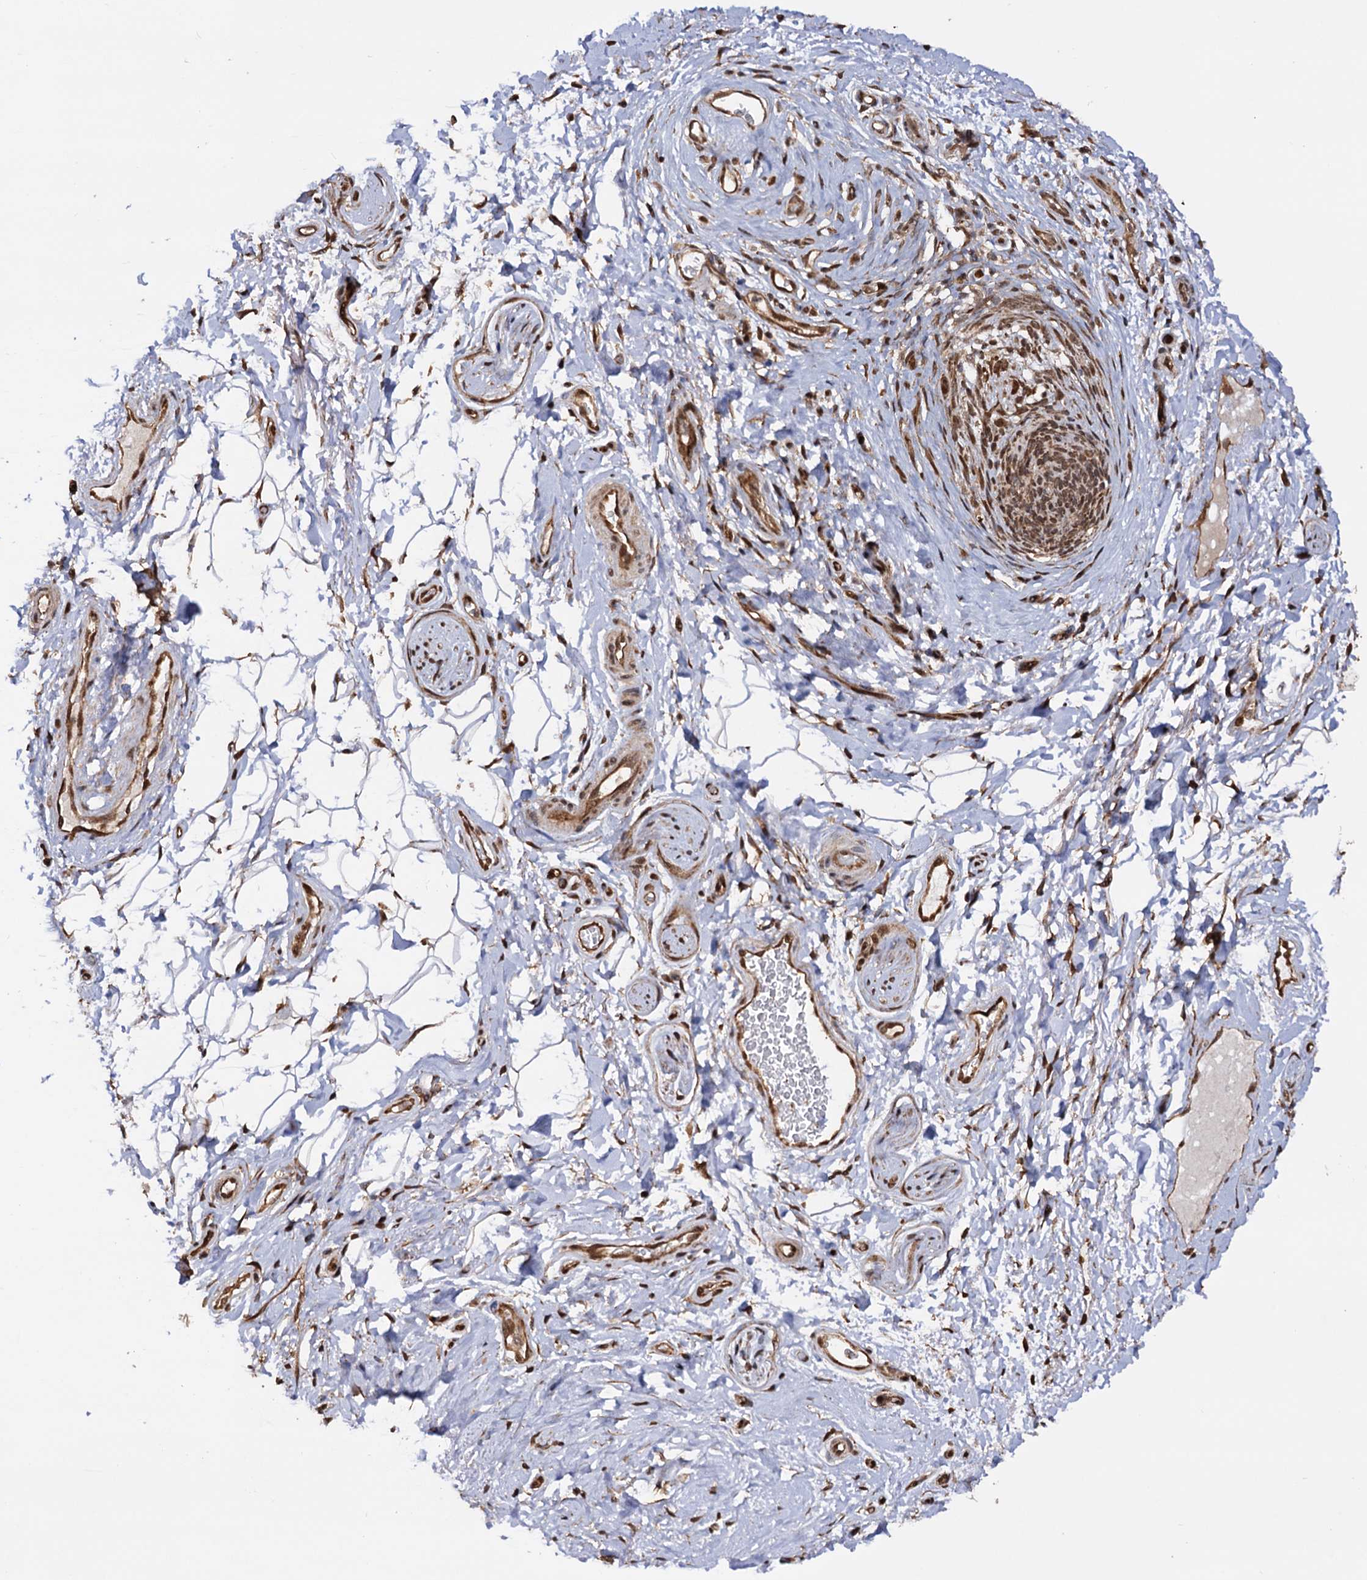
{"staining": {"intensity": "moderate", "quantity": ">75%", "location": "cytoplasmic/membranous,nuclear"}, "tissue": "skin", "cell_type": "Epidermal cells", "image_type": "normal", "snomed": [{"axis": "morphology", "description": "Normal tissue, NOS"}, {"axis": "topography", "description": "Anal"}], "caption": "Immunohistochemistry (IHC) micrograph of unremarkable skin stained for a protein (brown), which shows medium levels of moderate cytoplasmic/membranous,nuclear expression in about >75% of epidermal cells.", "gene": "PIGB", "patient": {"sex": "male", "age": 44}}